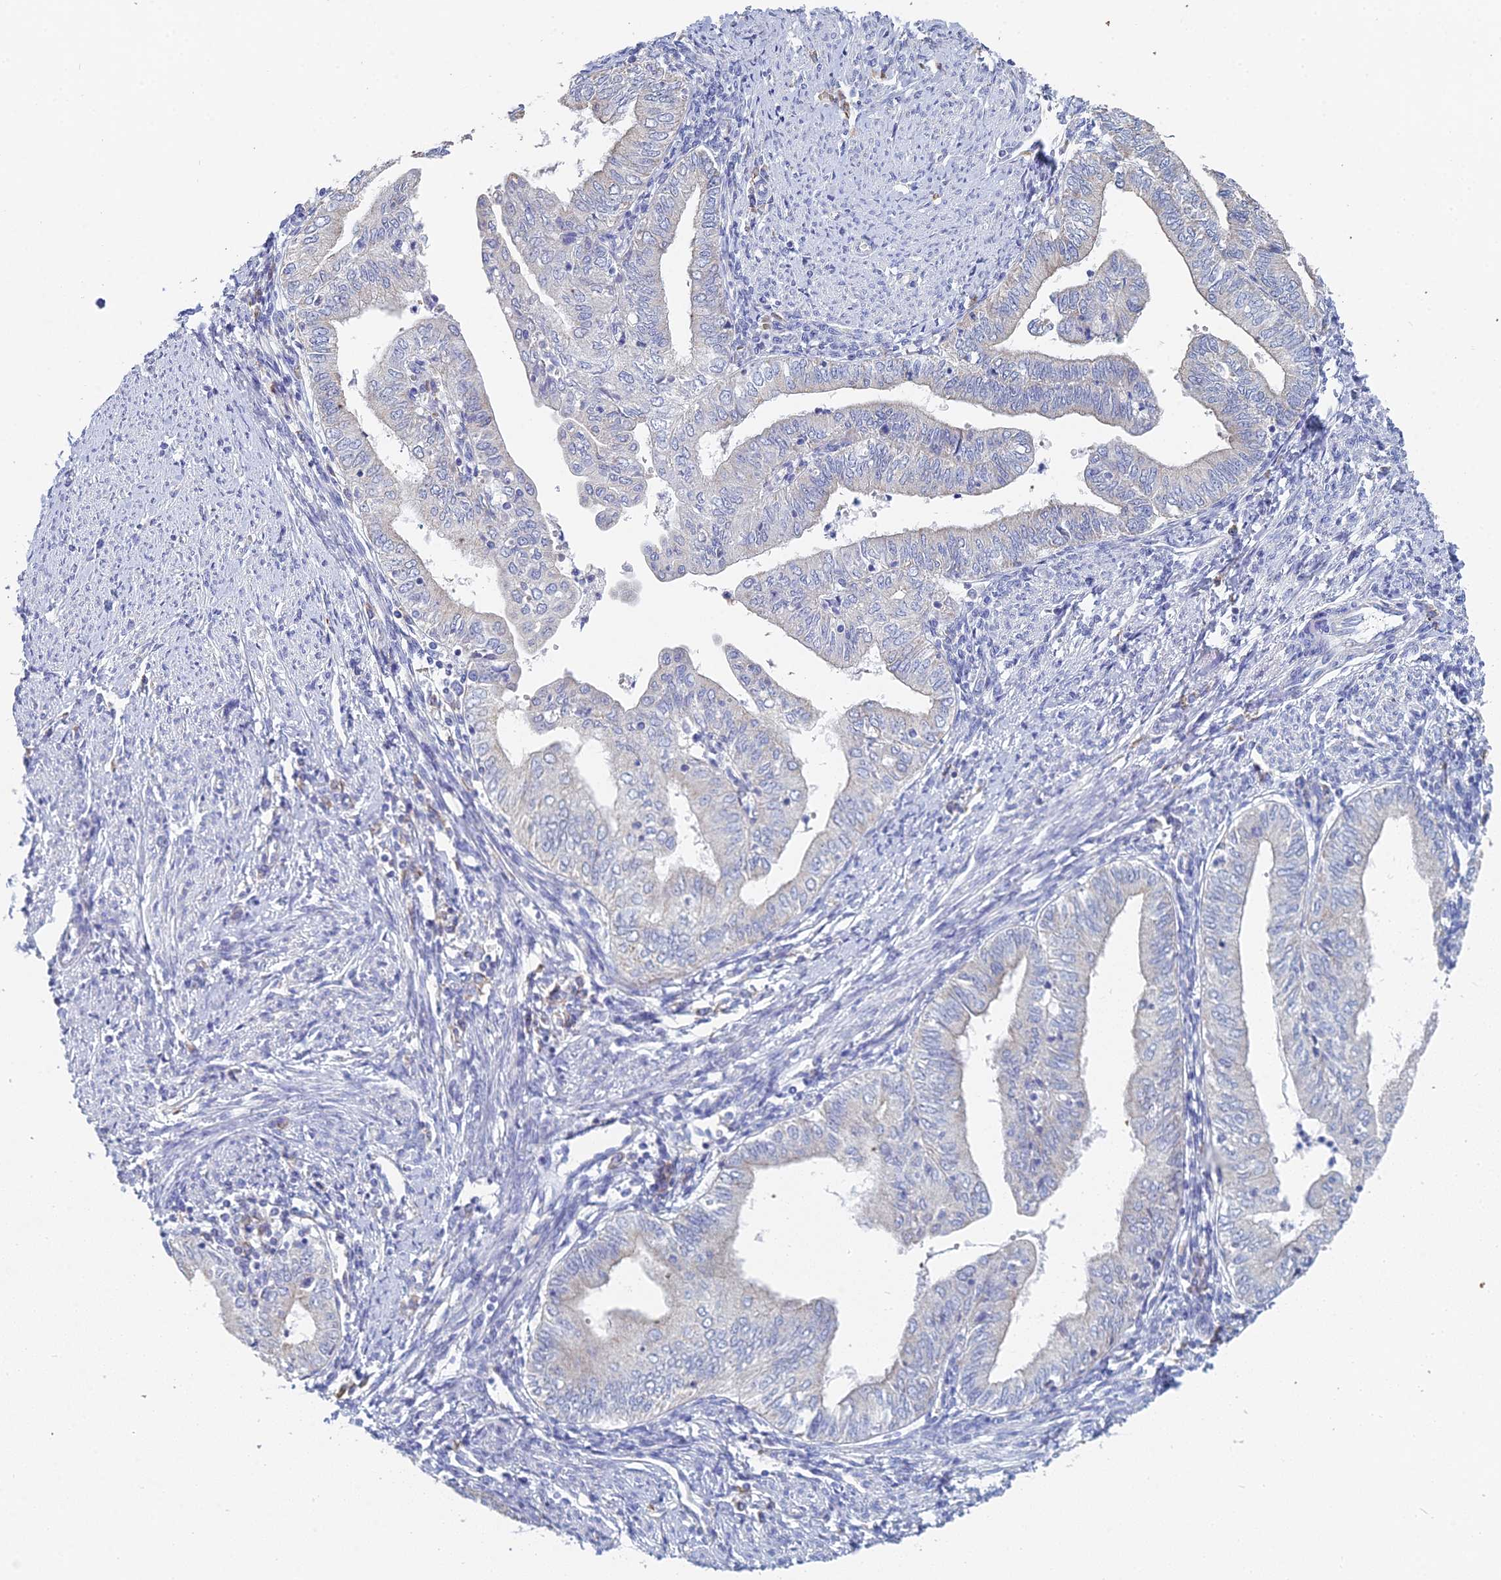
{"staining": {"intensity": "negative", "quantity": "none", "location": "none"}, "tissue": "endometrial cancer", "cell_type": "Tumor cells", "image_type": "cancer", "snomed": [{"axis": "morphology", "description": "Adenocarcinoma, NOS"}, {"axis": "topography", "description": "Endometrium"}], "caption": "Immunohistochemistry (IHC) of endometrial cancer (adenocarcinoma) reveals no expression in tumor cells.", "gene": "CRACR2B", "patient": {"sex": "female", "age": 66}}